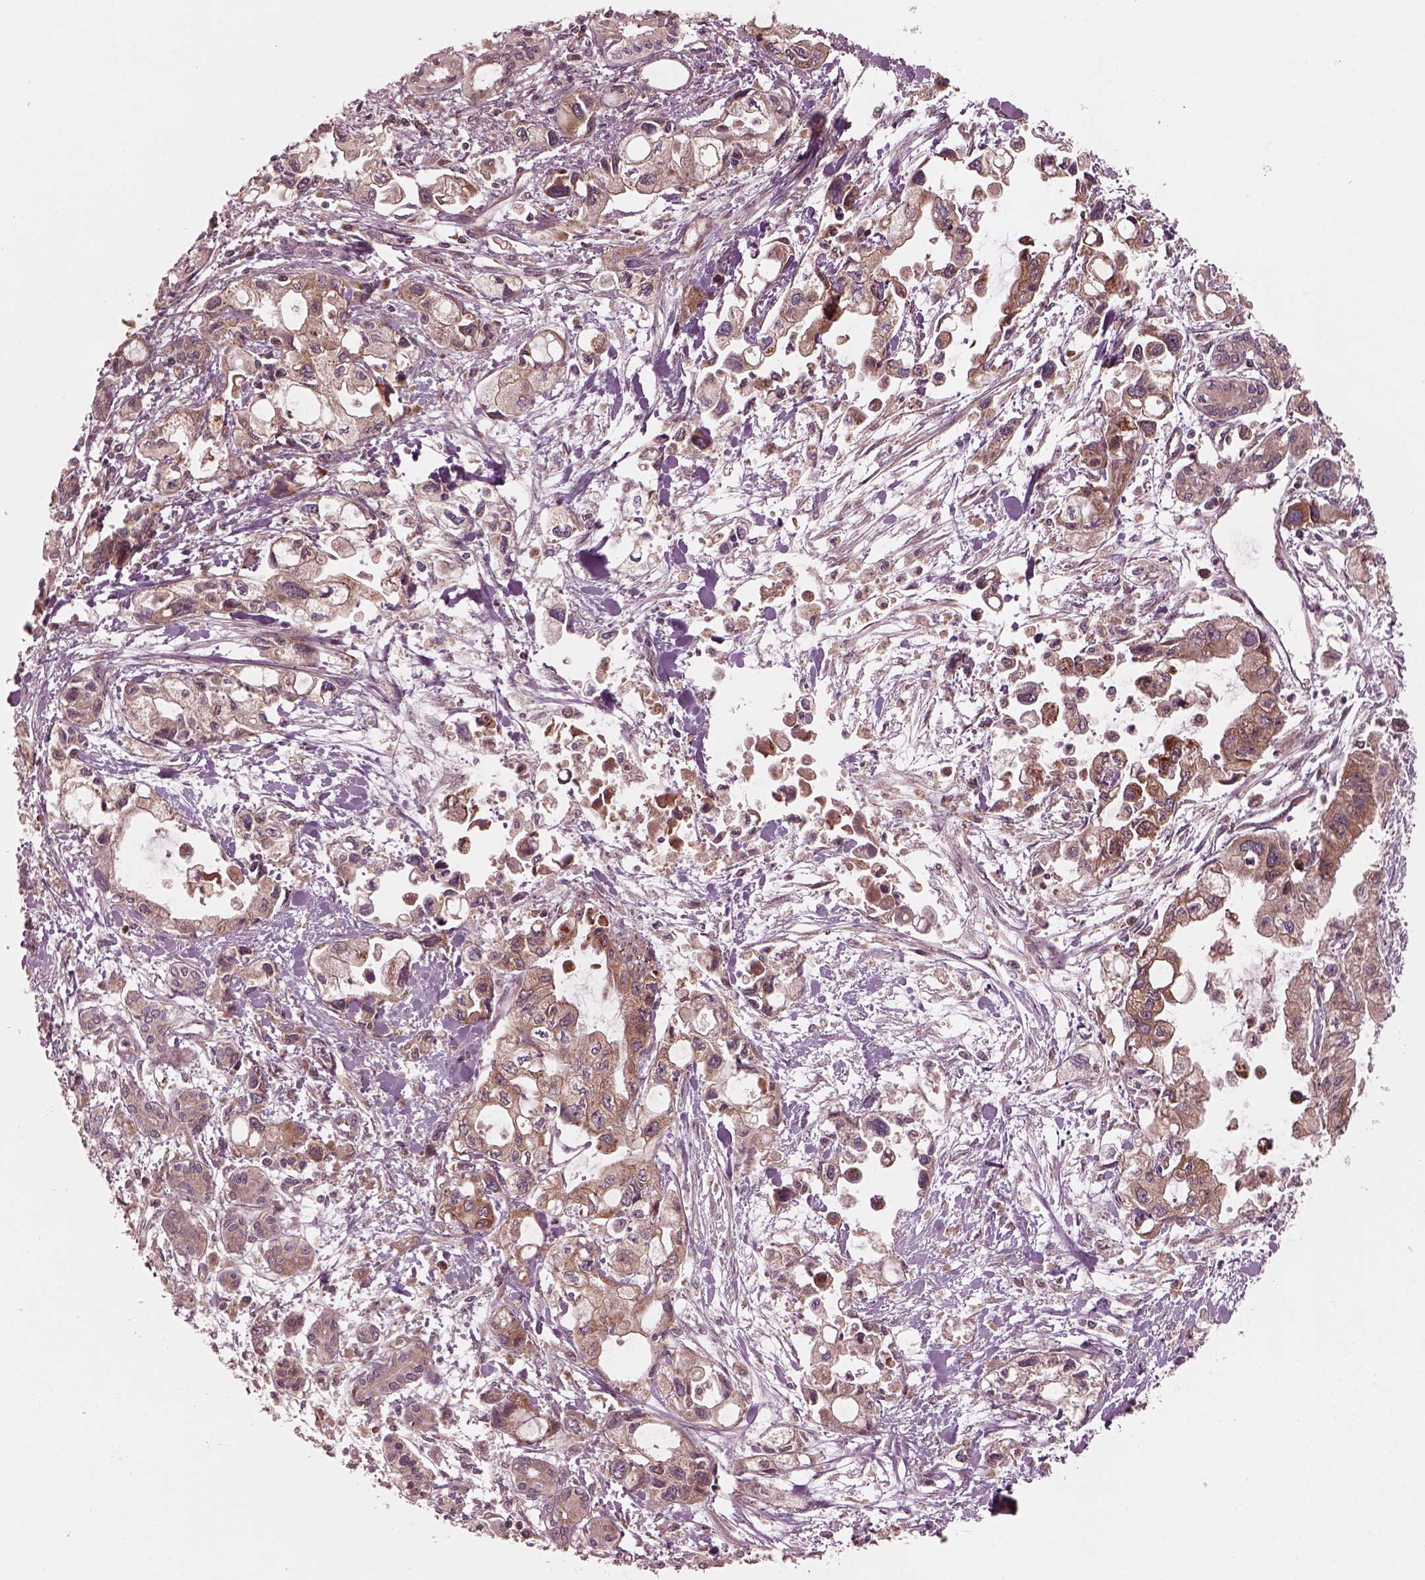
{"staining": {"intensity": "weak", "quantity": ">75%", "location": "cytoplasmic/membranous"}, "tissue": "pancreatic cancer", "cell_type": "Tumor cells", "image_type": "cancer", "snomed": [{"axis": "morphology", "description": "Adenocarcinoma, NOS"}, {"axis": "topography", "description": "Pancreas"}], "caption": "A brown stain shows weak cytoplasmic/membranous positivity of a protein in human pancreatic adenocarcinoma tumor cells.", "gene": "PIK3R2", "patient": {"sex": "female", "age": 61}}